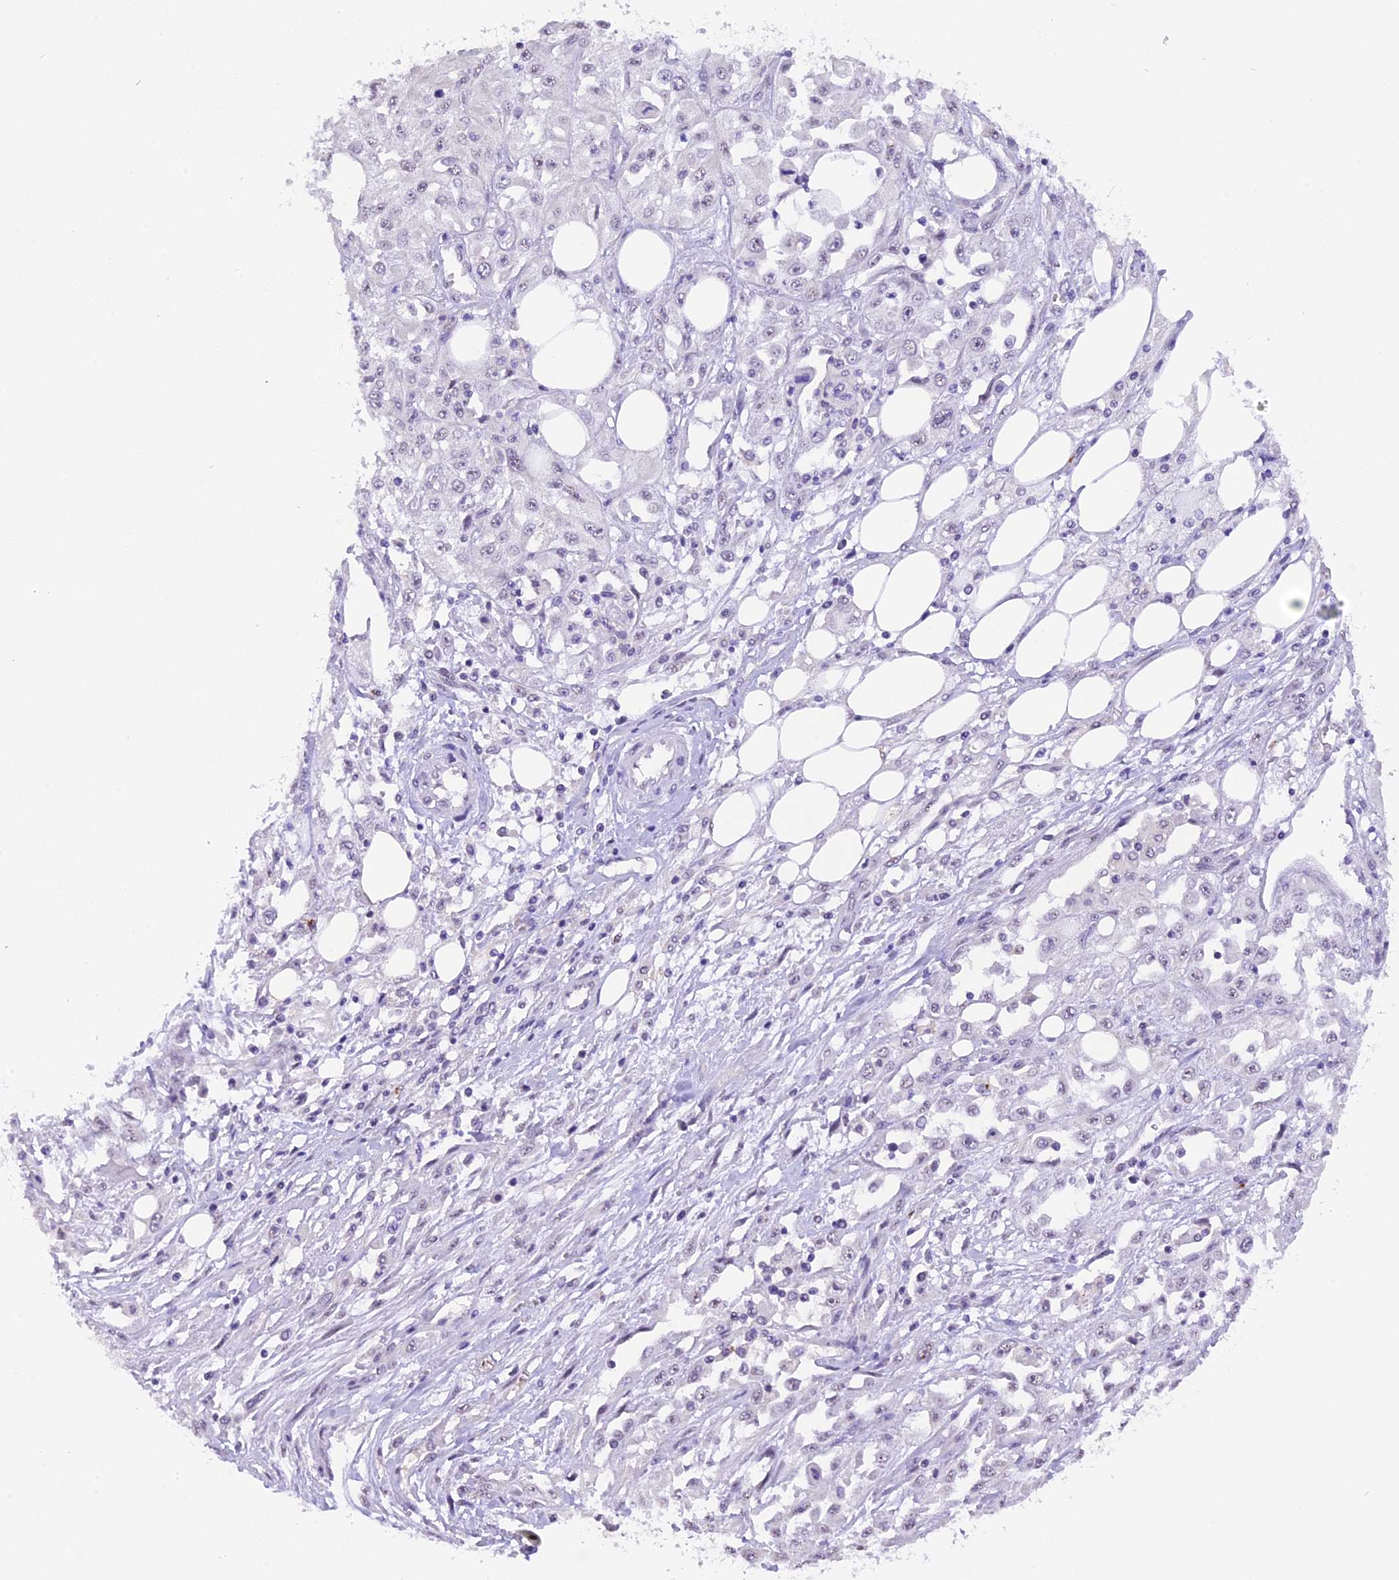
{"staining": {"intensity": "negative", "quantity": "none", "location": "none"}, "tissue": "skin cancer", "cell_type": "Tumor cells", "image_type": "cancer", "snomed": [{"axis": "morphology", "description": "Squamous cell carcinoma, NOS"}, {"axis": "morphology", "description": "Squamous cell carcinoma, metastatic, NOS"}, {"axis": "topography", "description": "Skin"}, {"axis": "topography", "description": "Lymph node"}], "caption": "The photomicrograph shows no staining of tumor cells in skin squamous cell carcinoma.", "gene": "AHSP", "patient": {"sex": "male", "age": 75}}